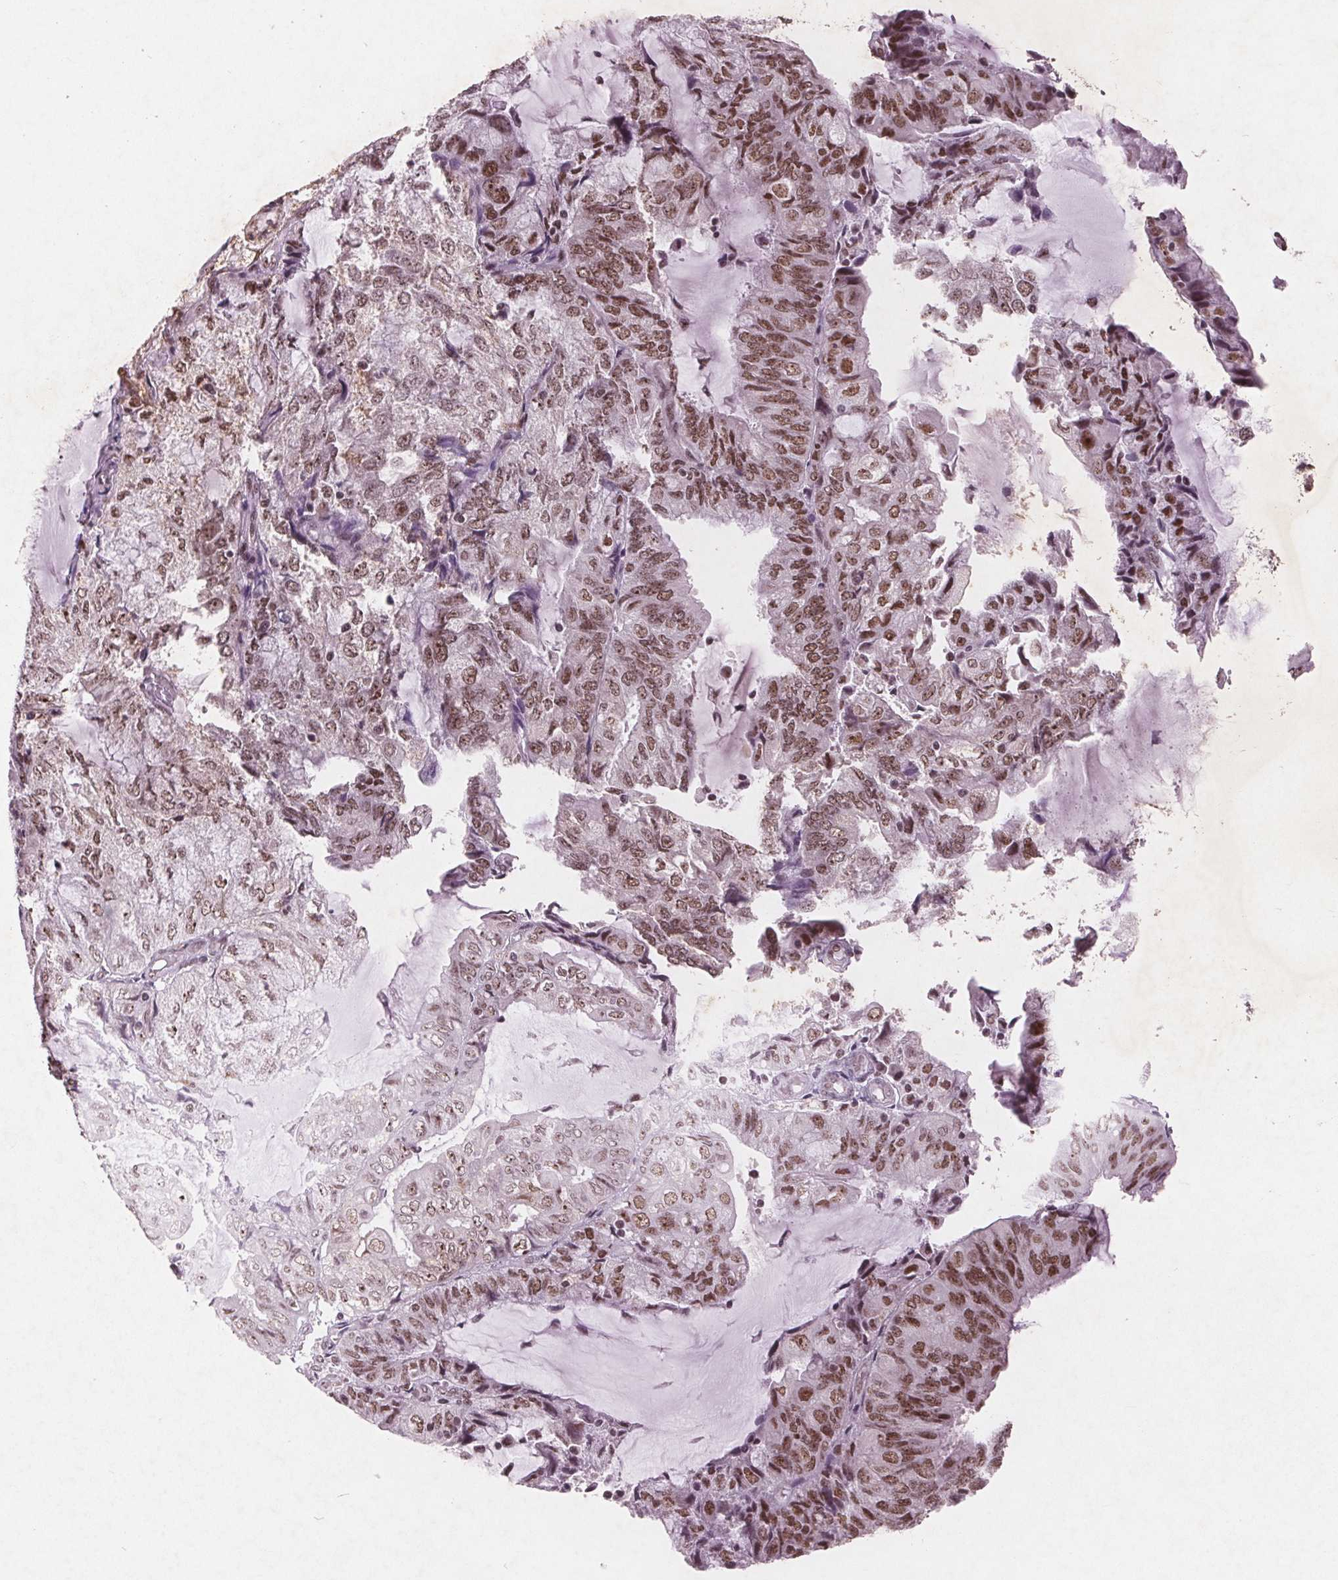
{"staining": {"intensity": "moderate", "quantity": ">75%", "location": "nuclear"}, "tissue": "endometrial cancer", "cell_type": "Tumor cells", "image_type": "cancer", "snomed": [{"axis": "morphology", "description": "Adenocarcinoma, NOS"}, {"axis": "topography", "description": "Endometrium"}], "caption": "Endometrial cancer was stained to show a protein in brown. There is medium levels of moderate nuclear expression in approximately >75% of tumor cells.", "gene": "RPS6KA2", "patient": {"sex": "female", "age": 81}}